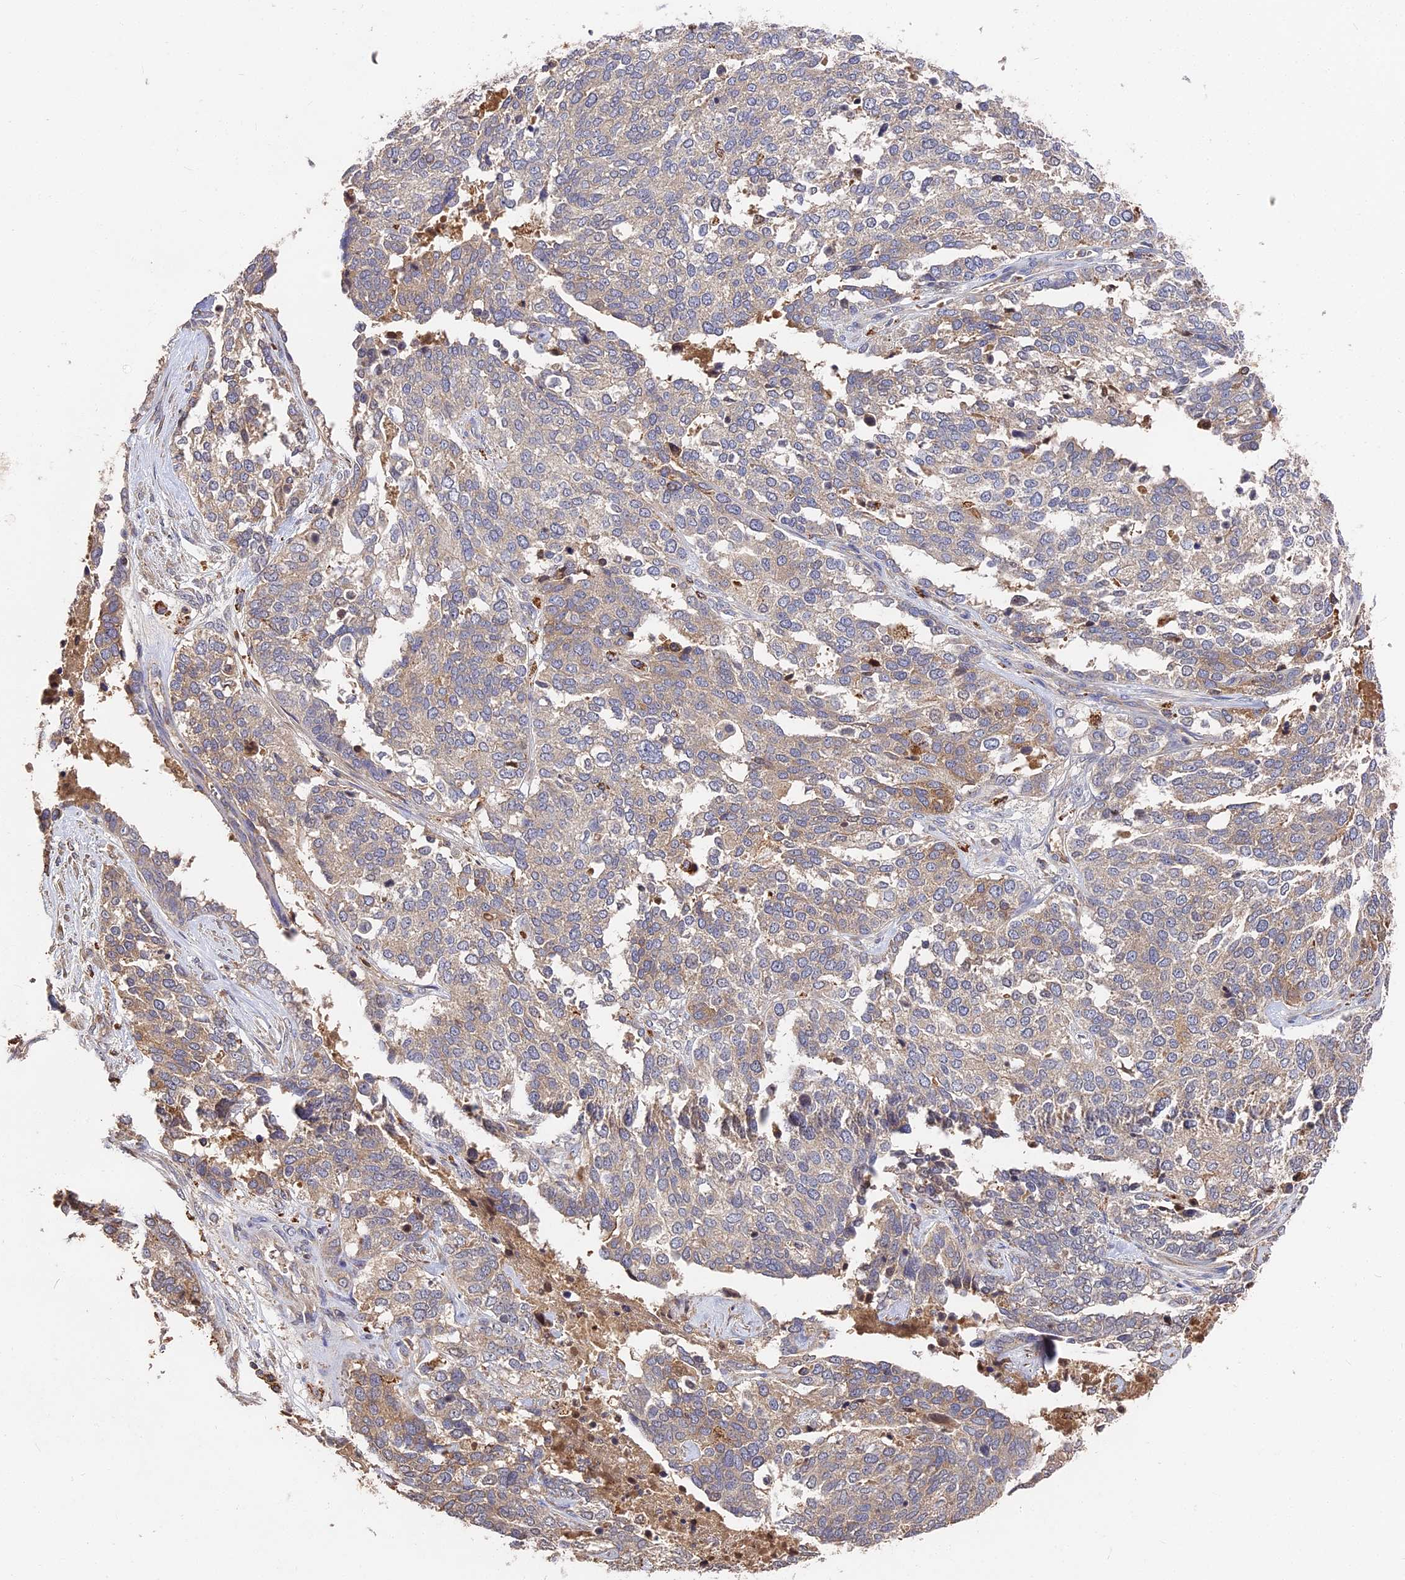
{"staining": {"intensity": "weak", "quantity": "25%-75%", "location": "cytoplasmic/membranous"}, "tissue": "ovarian cancer", "cell_type": "Tumor cells", "image_type": "cancer", "snomed": [{"axis": "morphology", "description": "Cystadenocarcinoma, serous, NOS"}, {"axis": "topography", "description": "Ovary"}], "caption": "Immunohistochemical staining of ovarian cancer (serous cystadenocarcinoma) displays low levels of weak cytoplasmic/membranous expression in about 25%-75% of tumor cells.", "gene": "DHRS11", "patient": {"sex": "female", "age": 44}}